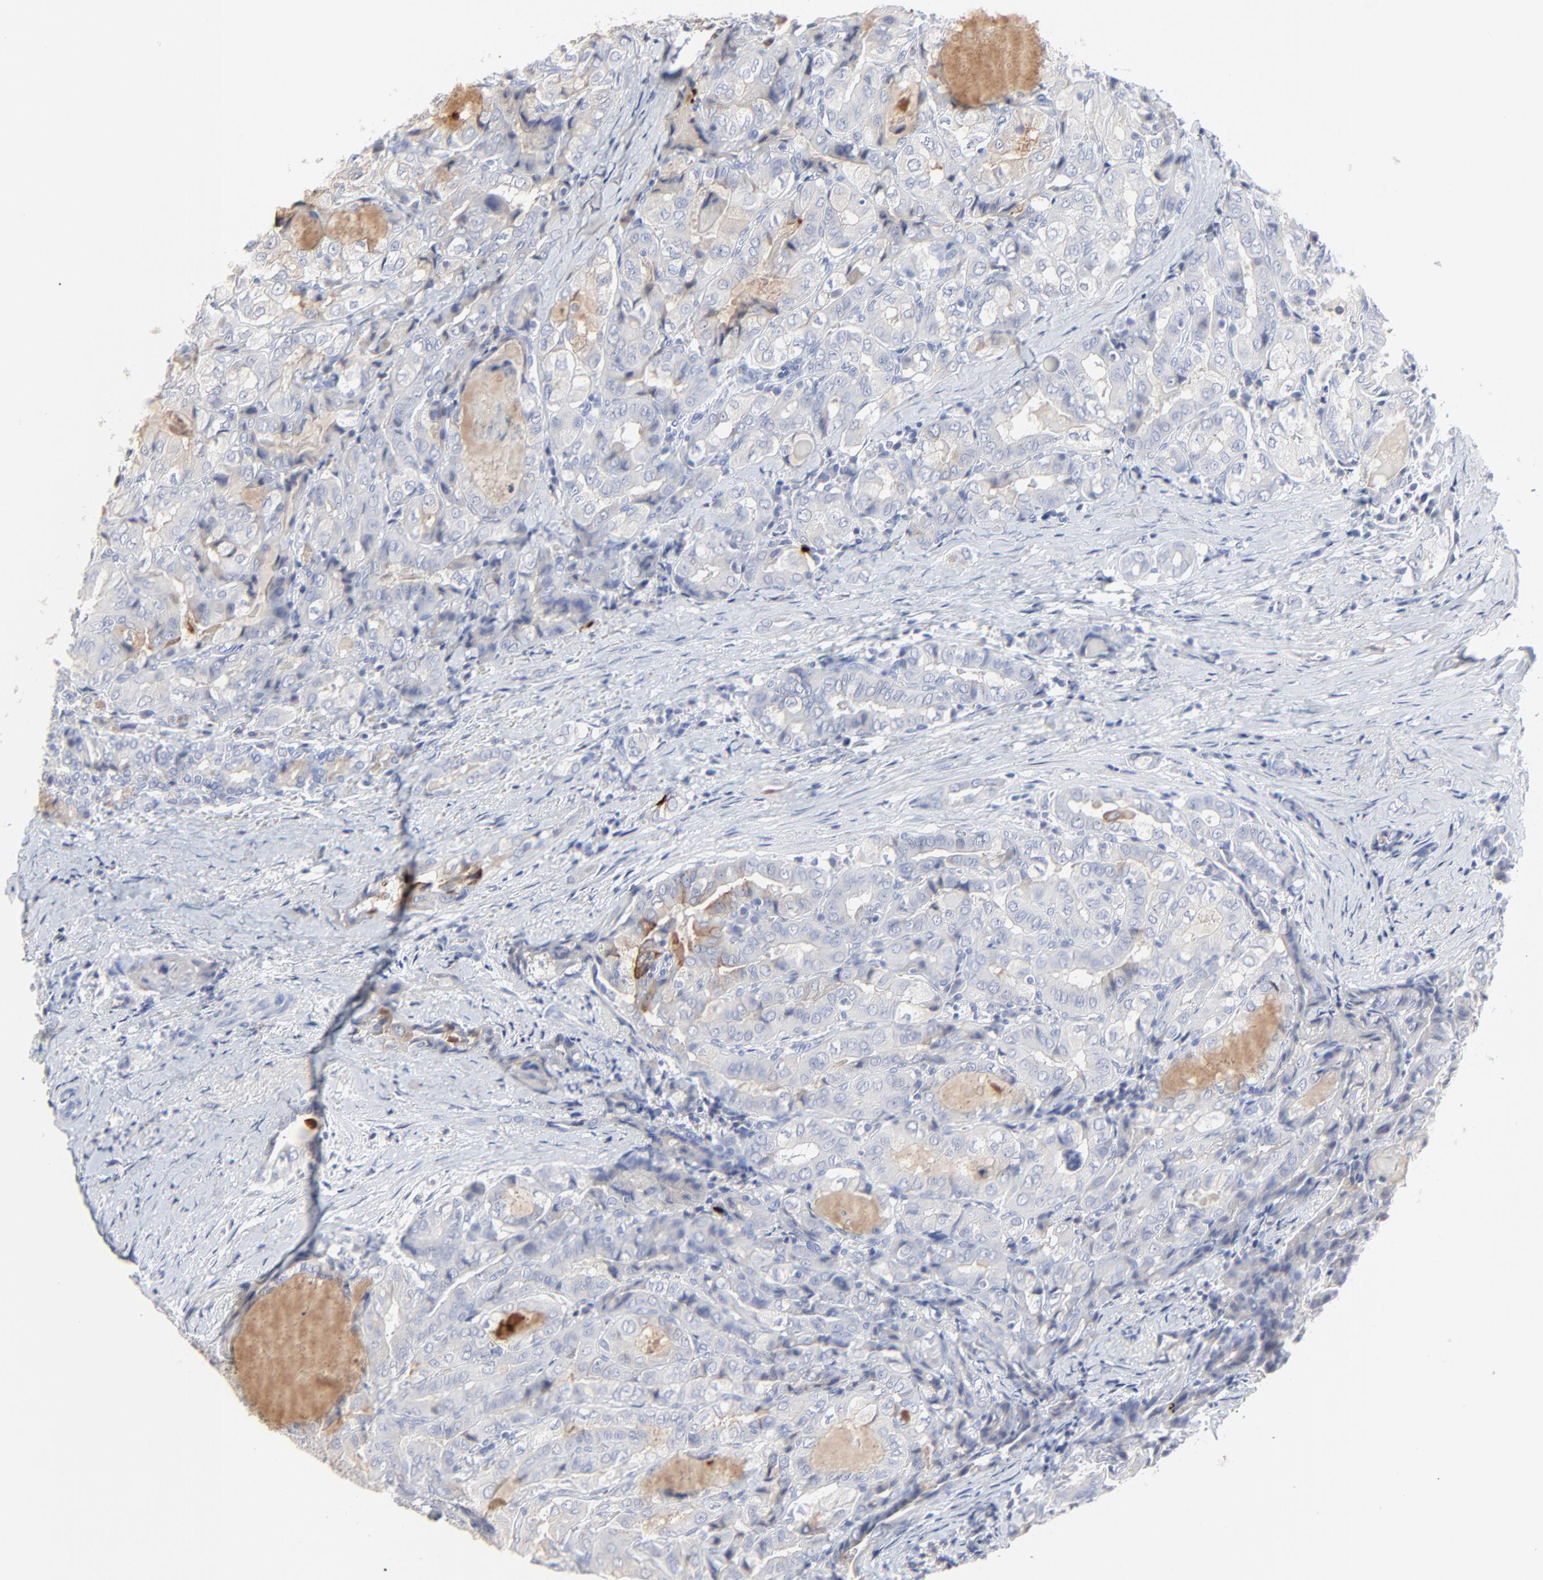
{"staining": {"intensity": "negative", "quantity": "none", "location": "none"}, "tissue": "thyroid cancer", "cell_type": "Tumor cells", "image_type": "cancer", "snomed": [{"axis": "morphology", "description": "Papillary adenocarcinoma, NOS"}, {"axis": "topography", "description": "Thyroid gland"}], "caption": "Immunohistochemical staining of thyroid papillary adenocarcinoma exhibits no significant expression in tumor cells.", "gene": "LCN2", "patient": {"sex": "female", "age": 71}}